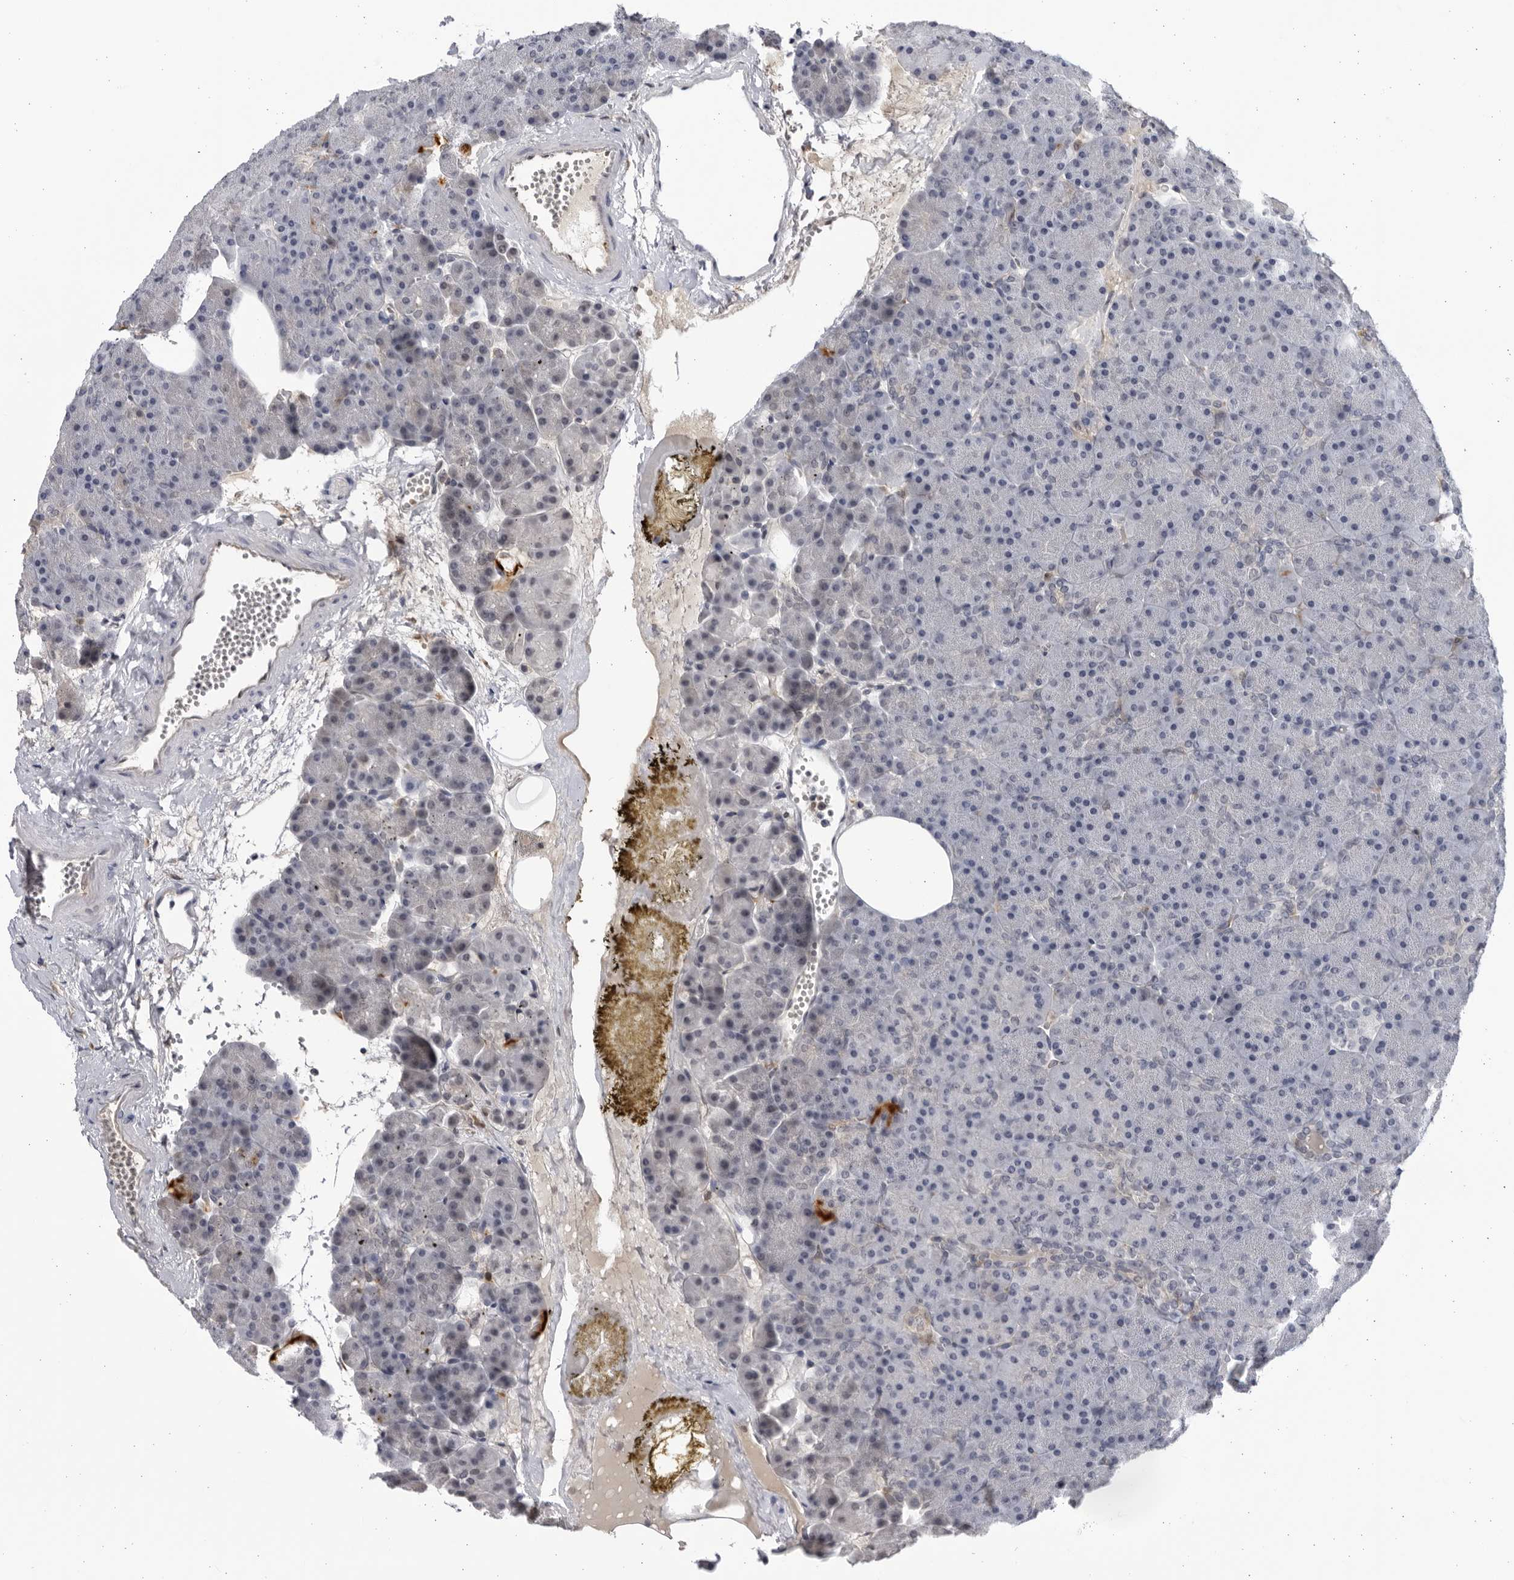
{"staining": {"intensity": "negative", "quantity": "none", "location": "none"}, "tissue": "pancreas", "cell_type": "Exocrine glandular cells", "image_type": "normal", "snomed": [{"axis": "morphology", "description": "Normal tissue, NOS"}, {"axis": "morphology", "description": "Carcinoid, malignant, NOS"}, {"axis": "topography", "description": "Pancreas"}], "caption": "This is a micrograph of immunohistochemistry (IHC) staining of unremarkable pancreas, which shows no staining in exocrine glandular cells. (Brightfield microscopy of DAB IHC at high magnification).", "gene": "BMP2K", "patient": {"sex": "female", "age": 35}}